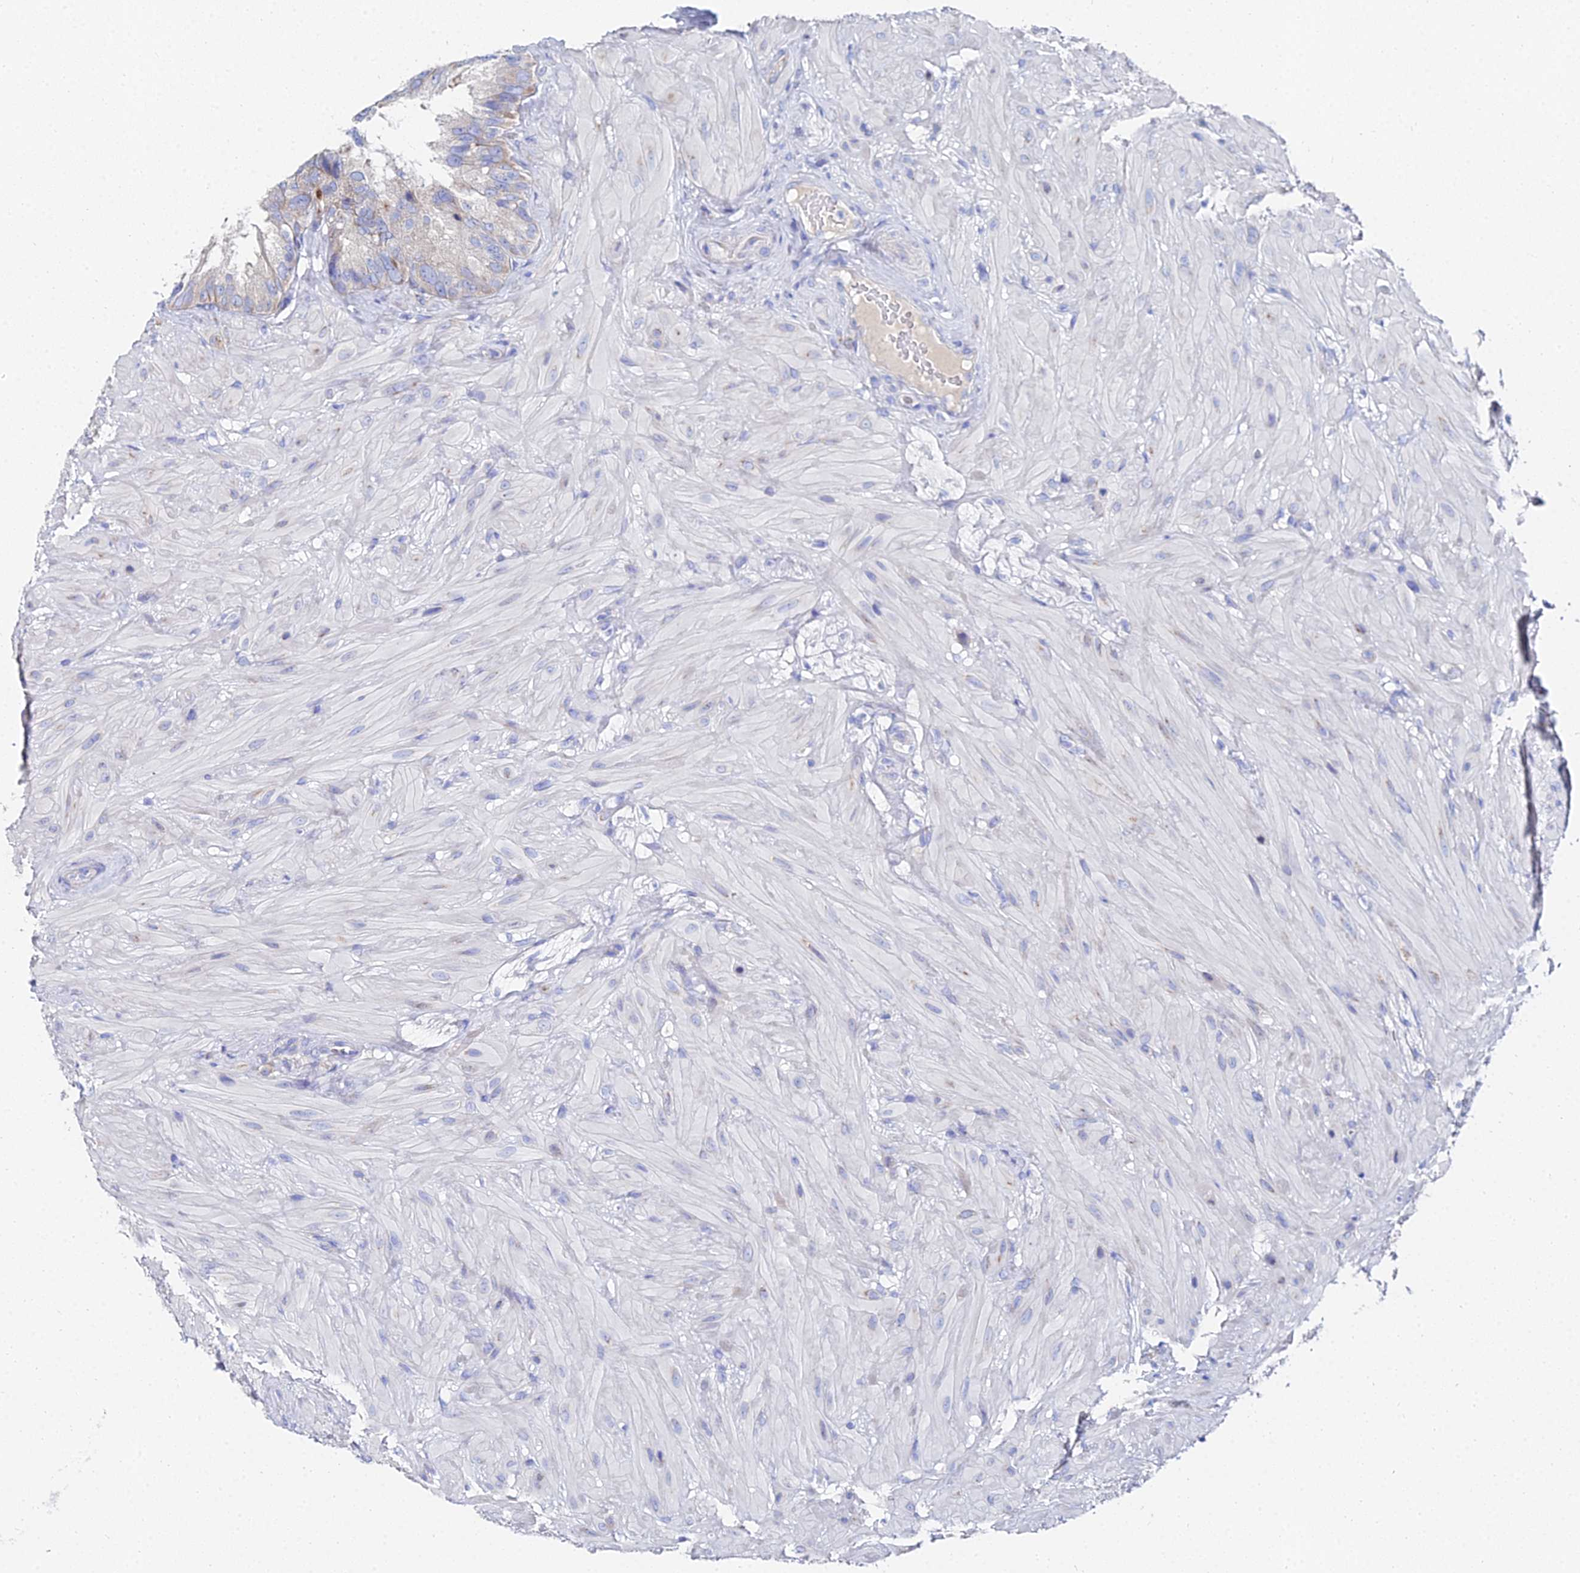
{"staining": {"intensity": "strong", "quantity": "<25%", "location": "cytoplasmic/membranous"}, "tissue": "seminal vesicle", "cell_type": "Glandular cells", "image_type": "normal", "snomed": [{"axis": "morphology", "description": "Normal tissue, NOS"}, {"axis": "topography", "description": "Seminal veicle"}, {"axis": "topography", "description": "Peripheral nerve tissue"}], "caption": "A photomicrograph showing strong cytoplasmic/membranous expression in about <25% of glandular cells in benign seminal vesicle, as visualized by brown immunohistochemical staining.", "gene": "PTTG1", "patient": {"sex": "male", "age": 67}}